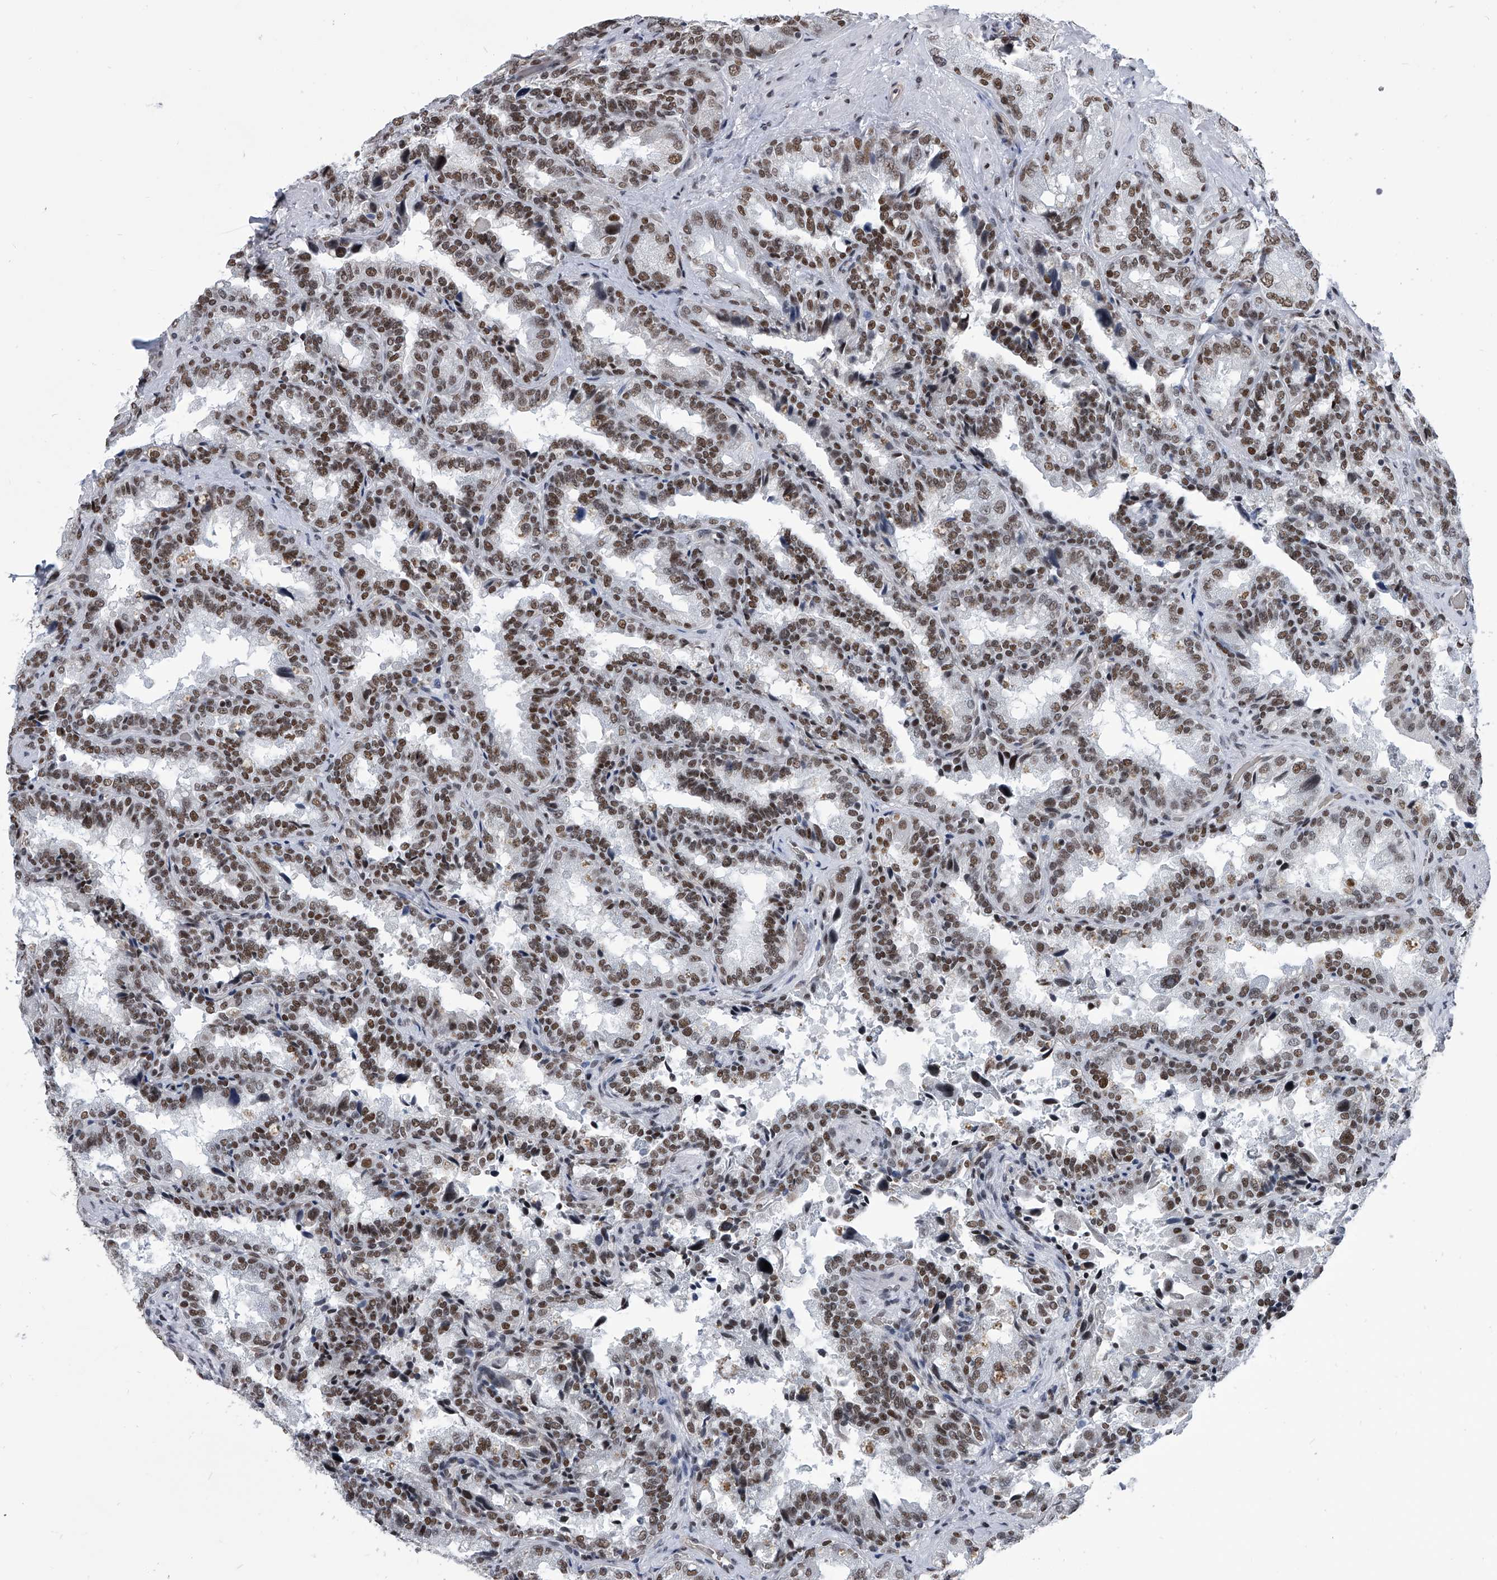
{"staining": {"intensity": "moderate", "quantity": ">75%", "location": "nuclear"}, "tissue": "seminal vesicle", "cell_type": "Glandular cells", "image_type": "normal", "snomed": [{"axis": "morphology", "description": "Normal tissue, NOS"}, {"axis": "topography", "description": "Seminal veicle"}, {"axis": "topography", "description": "Peripheral nerve tissue"}], "caption": "DAB immunohistochemical staining of unremarkable human seminal vesicle displays moderate nuclear protein staining in approximately >75% of glandular cells.", "gene": "SIM2", "patient": {"sex": "male", "age": 63}}